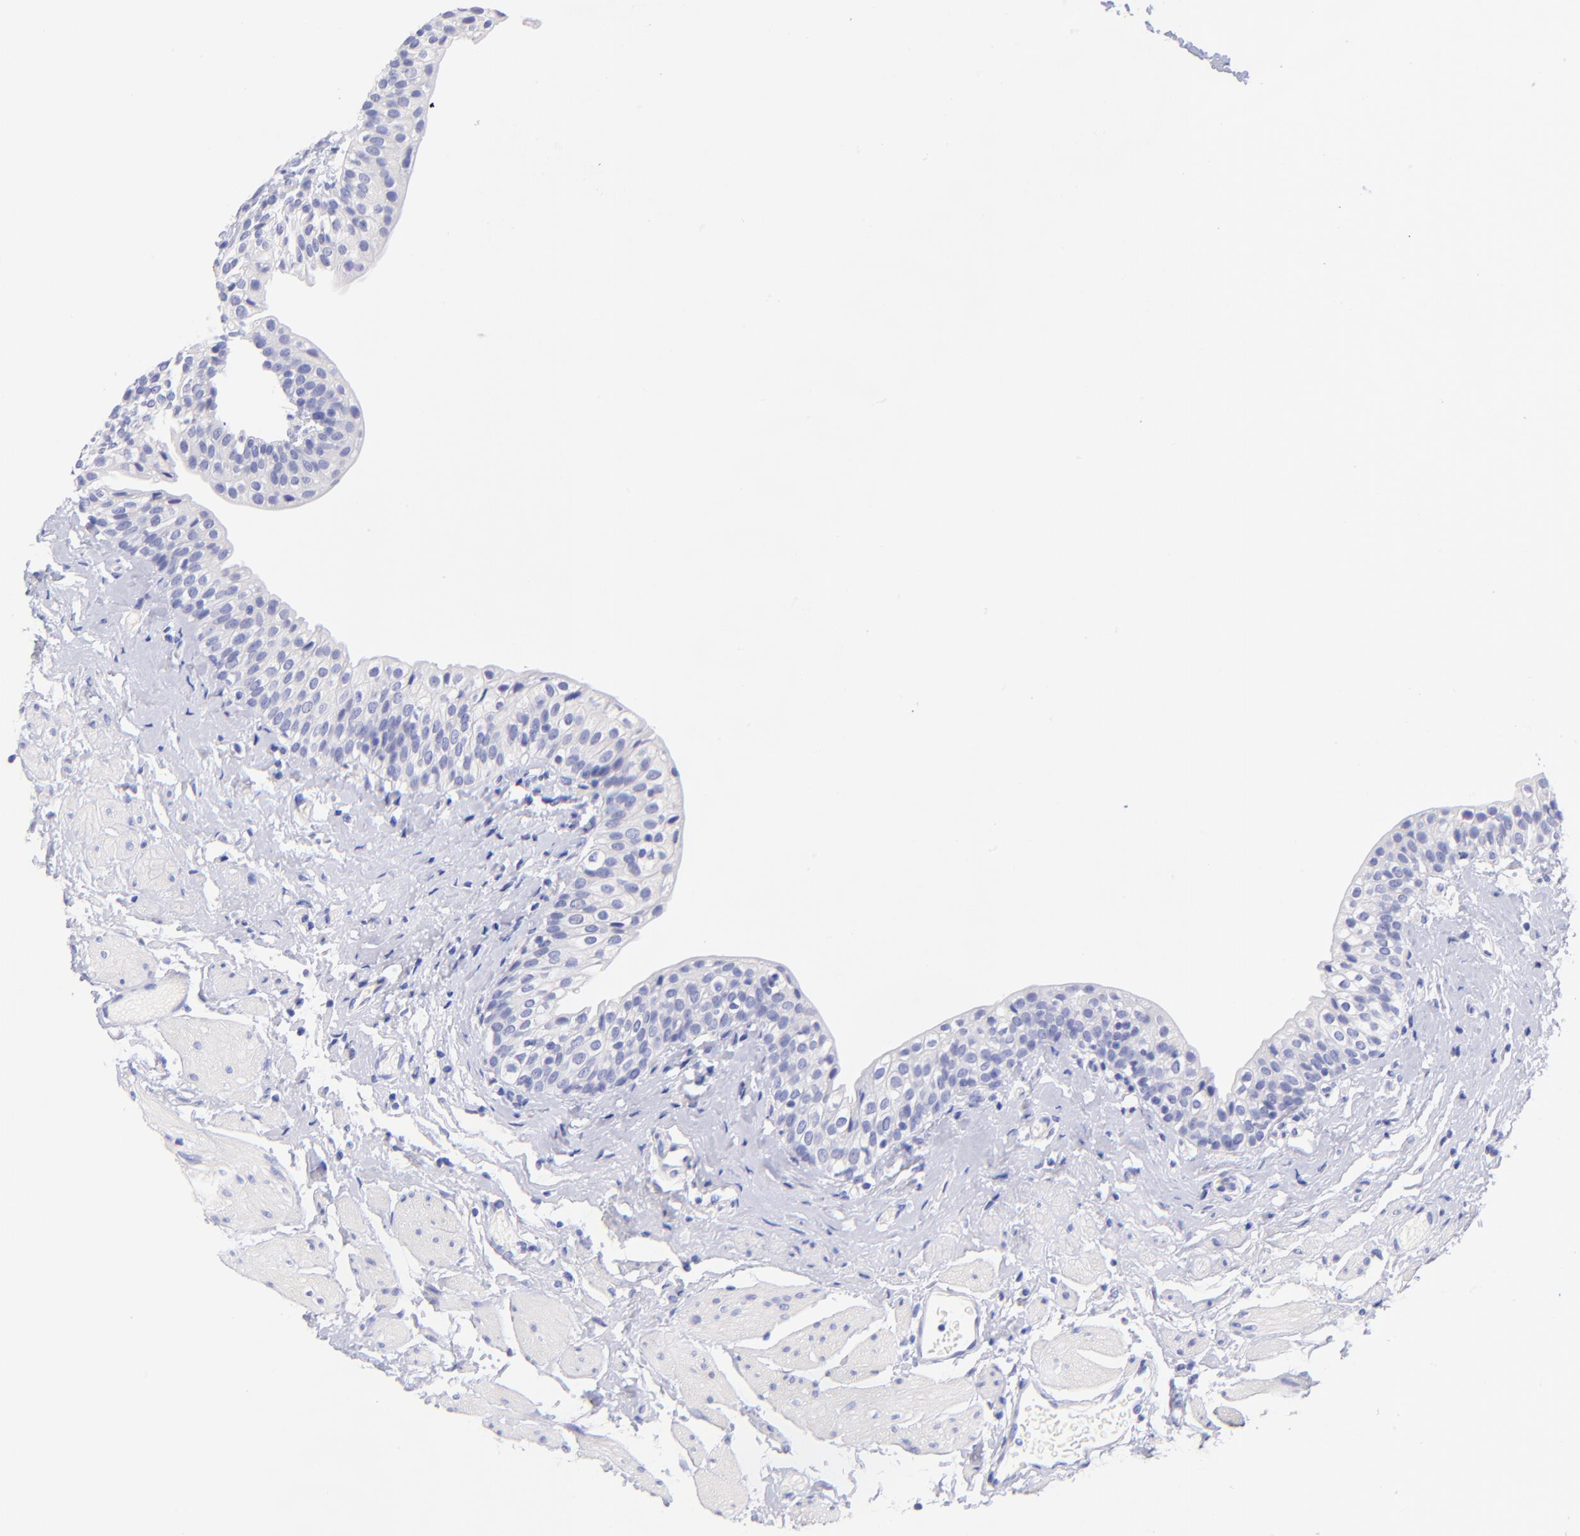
{"staining": {"intensity": "negative", "quantity": "none", "location": "none"}, "tissue": "urinary bladder", "cell_type": "Urothelial cells", "image_type": "normal", "snomed": [{"axis": "morphology", "description": "Normal tissue, NOS"}, {"axis": "topography", "description": "Urinary bladder"}], "caption": "High power microscopy histopathology image of an IHC micrograph of benign urinary bladder, revealing no significant staining in urothelial cells.", "gene": "RAB3B", "patient": {"sex": "male", "age": 59}}